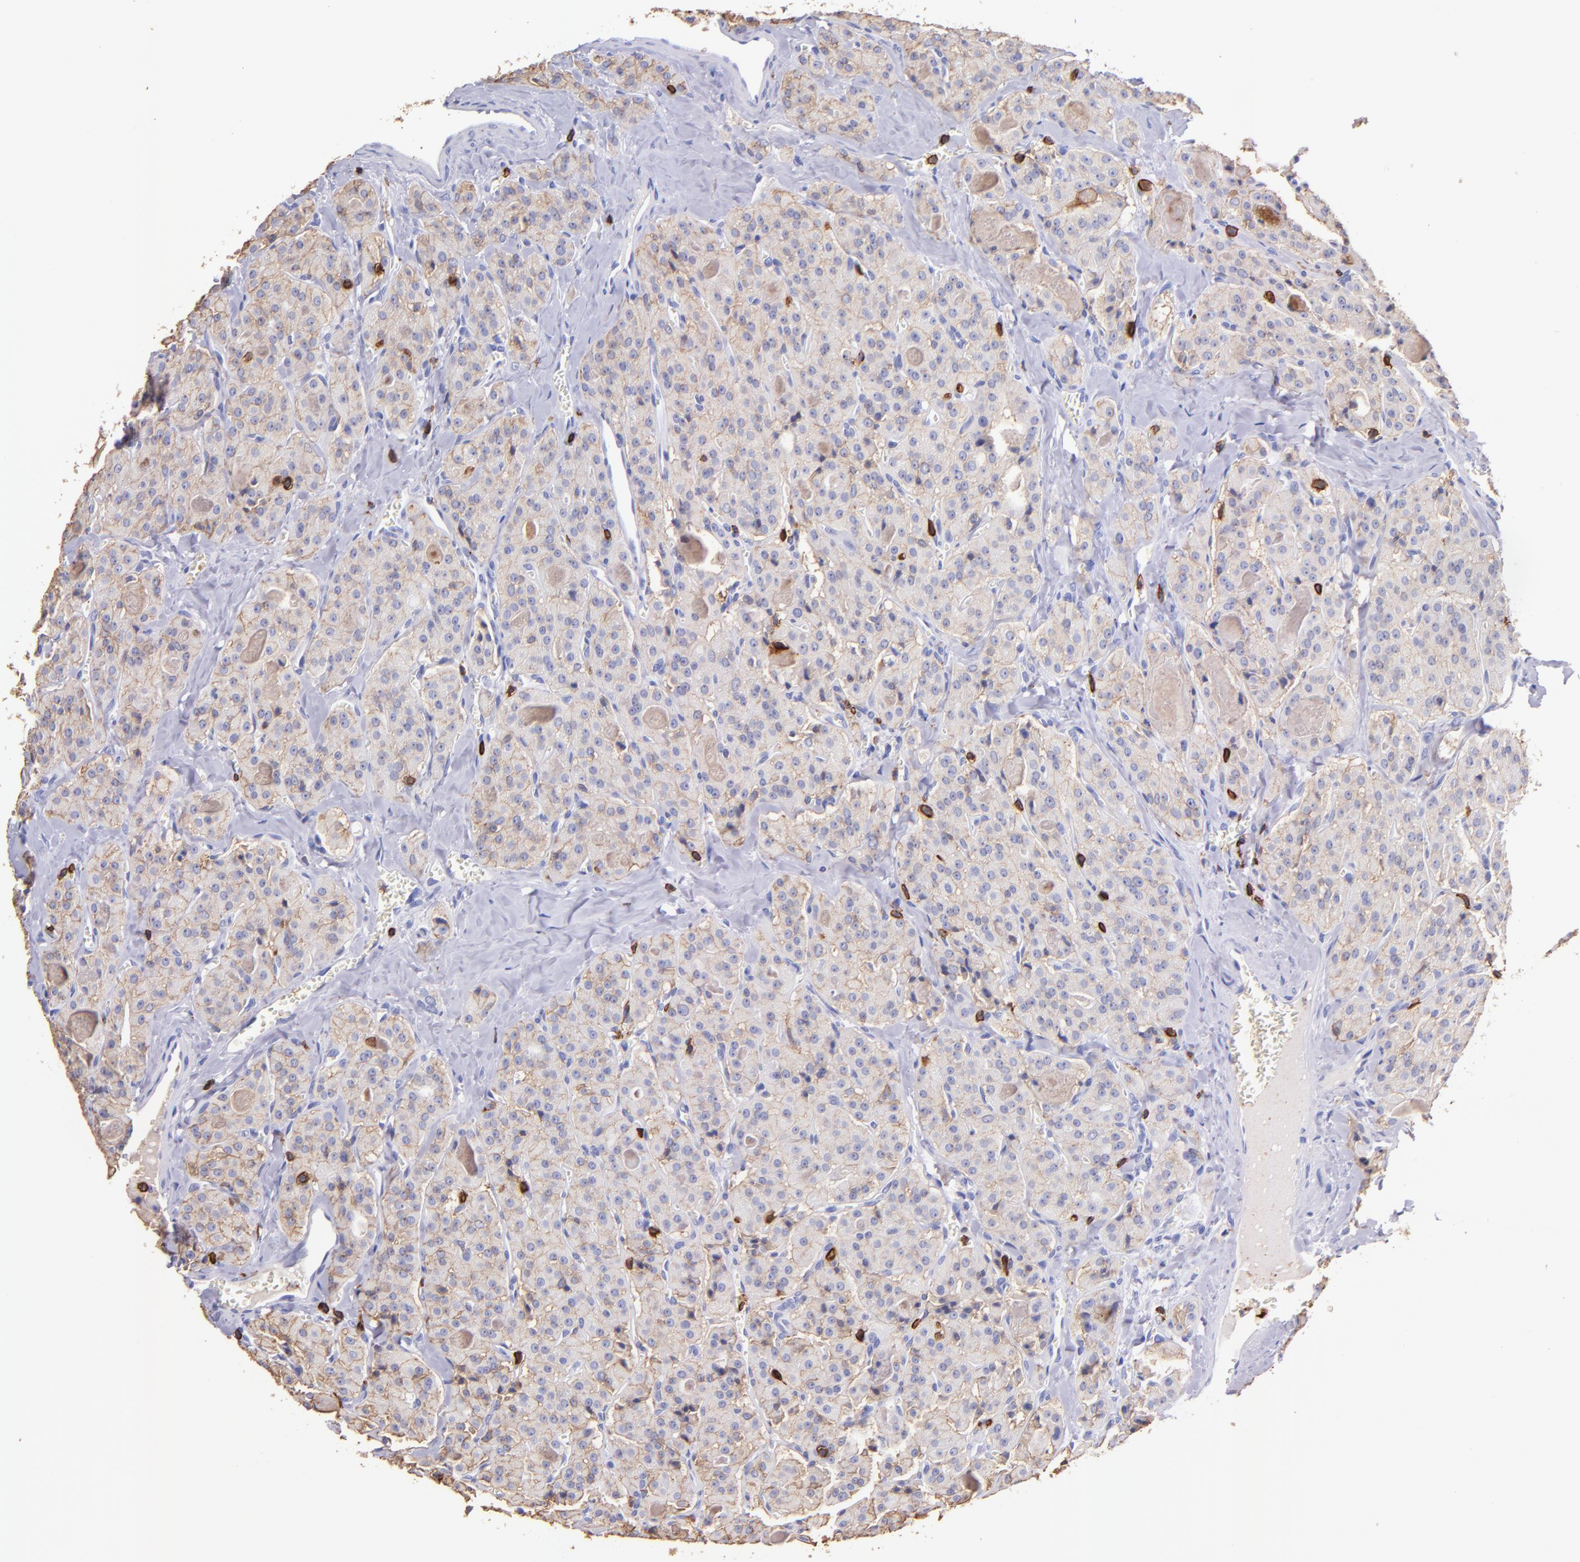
{"staining": {"intensity": "weak", "quantity": ">75%", "location": "cytoplasmic/membranous"}, "tissue": "thyroid cancer", "cell_type": "Tumor cells", "image_type": "cancer", "snomed": [{"axis": "morphology", "description": "Carcinoma, NOS"}, {"axis": "topography", "description": "Thyroid gland"}], "caption": "Immunohistochemical staining of thyroid carcinoma displays low levels of weak cytoplasmic/membranous expression in approximately >75% of tumor cells.", "gene": "SPN", "patient": {"sex": "male", "age": 76}}